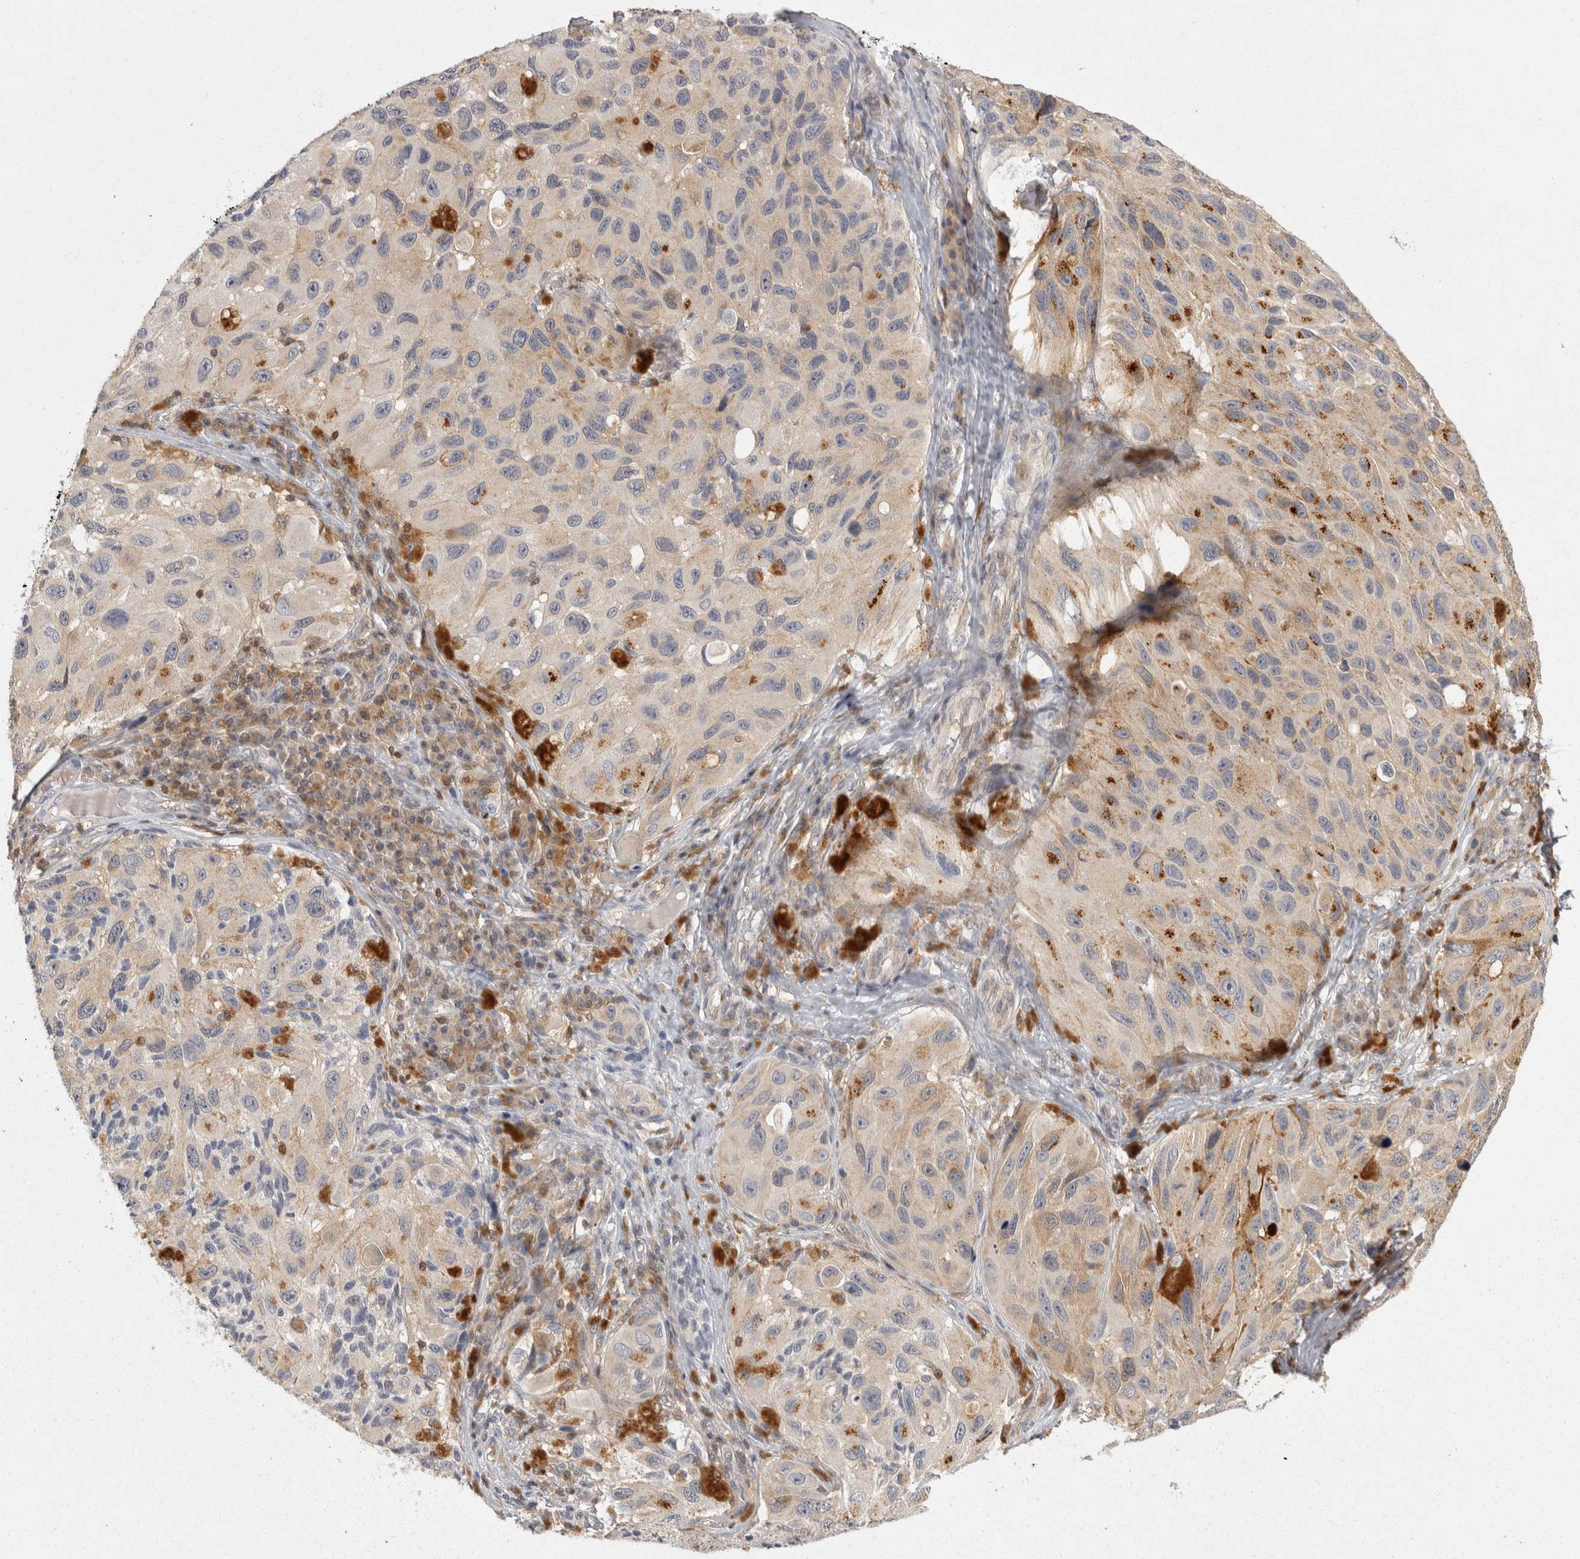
{"staining": {"intensity": "weak", "quantity": ">75%", "location": "cytoplasmic/membranous"}, "tissue": "melanoma", "cell_type": "Tumor cells", "image_type": "cancer", "snomed": [{"axis": "morphology", "description": "Malignant melanoma, NOS"}, {"axis": "topography", "description": "Skin"}], "caption": "Immunohistochemistry photomicrograph of neoplastic tissue: malignant melanoma stained using immunohistochemistry displays low levels of weak protein expression localized specifically in the cytoplasmic/membranous of tumor cells, appearing as a cytoplasmic/membranous brown color.", "gene": "ACAT2", "patient": {"sex": "female", "age": 73}}